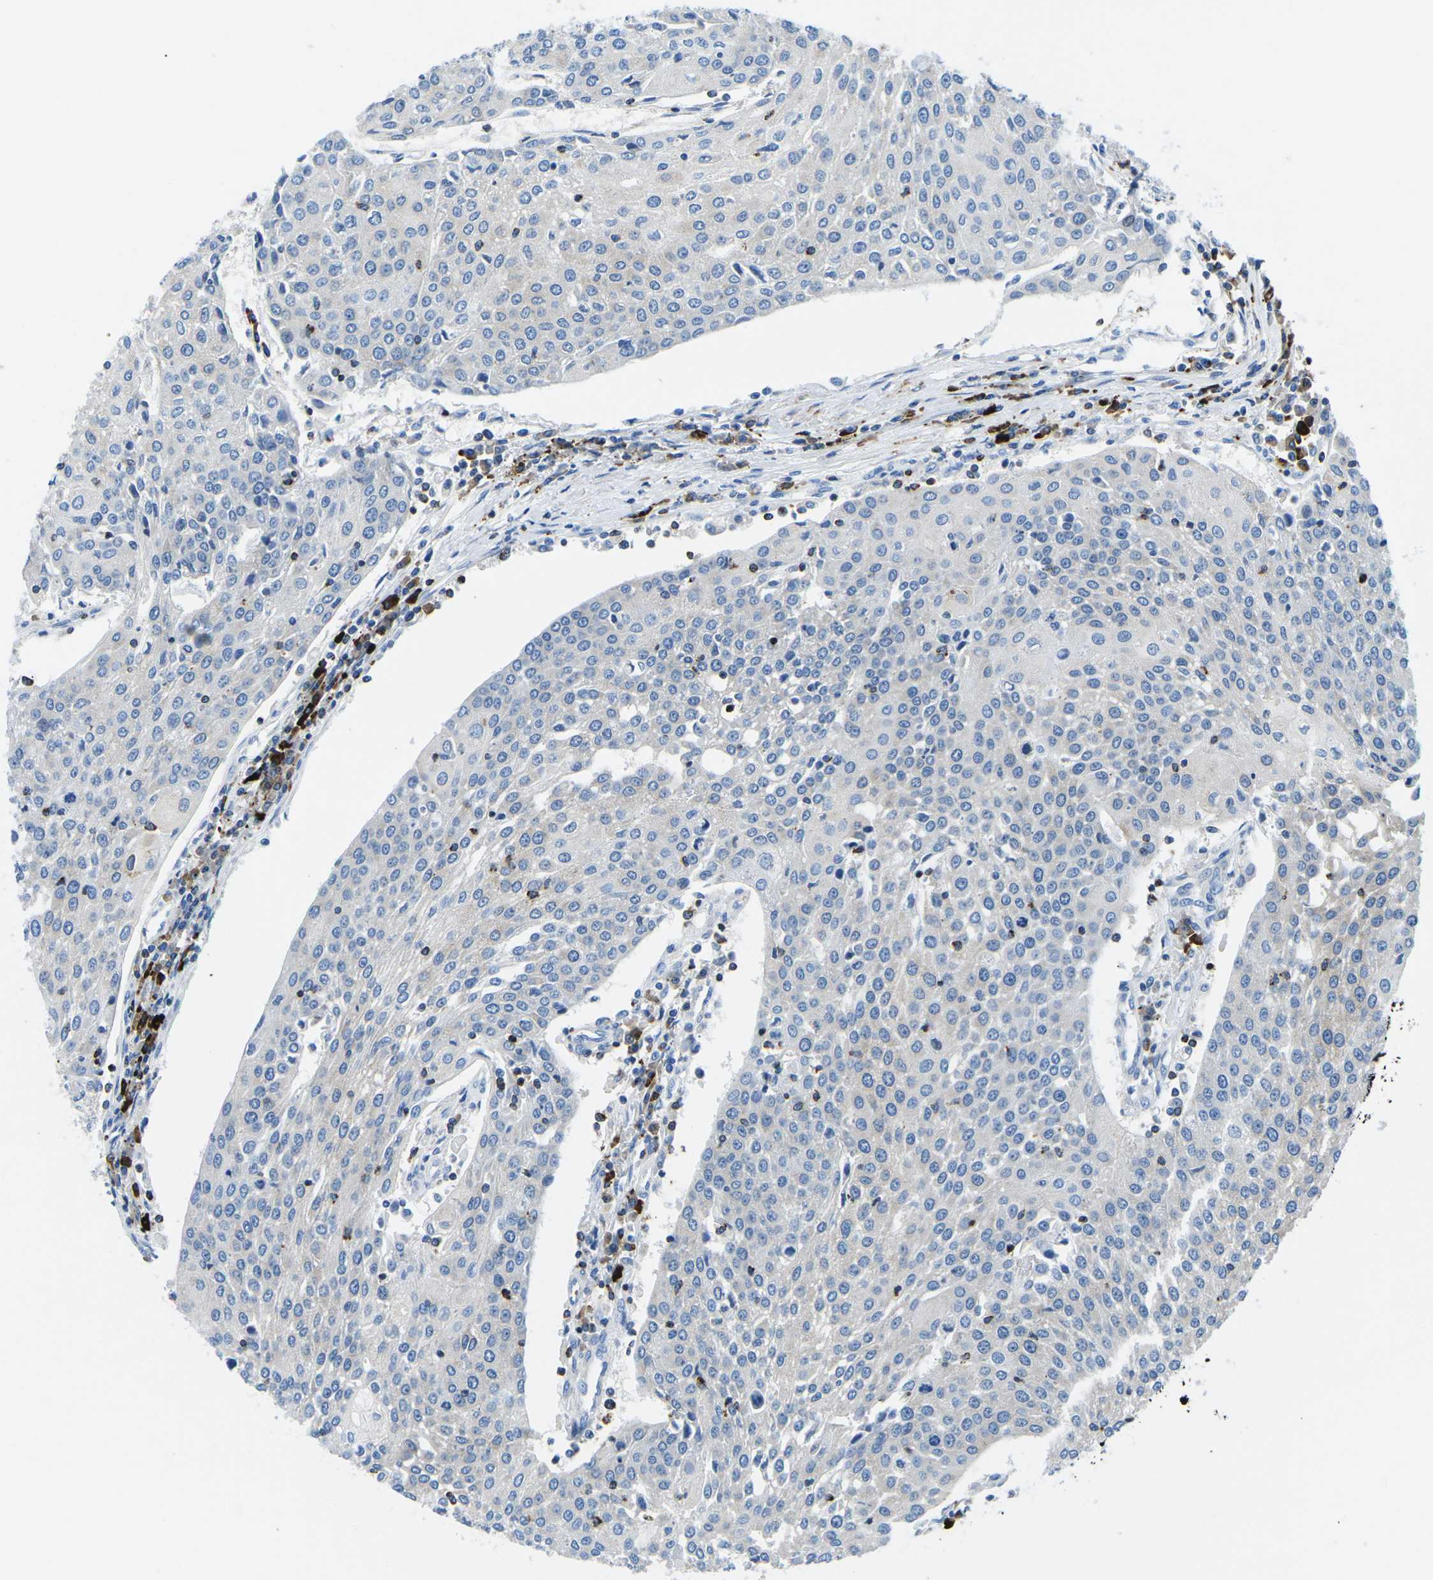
{"staining": {"intensity": "negative", "quantity": "none", "location": "none"}, "tissue": "urothelial cancer", "cell_type": "Tumor cells", "image_type": "cancer", "snomed": [{"axis": "morphology", "description": "Urothelial carcinoma, High grade"}, {"axis": "topography", "description": "Urinary bladder"}], "caption": "High magnification brightfield microscopy of urothelial cancer stained with DAB (brown) and counterstained with hematoxylin (blue): tumor cells show no significant expression.", "gene": "MC4R", "patient": {"sex": "female", "age": 85}}